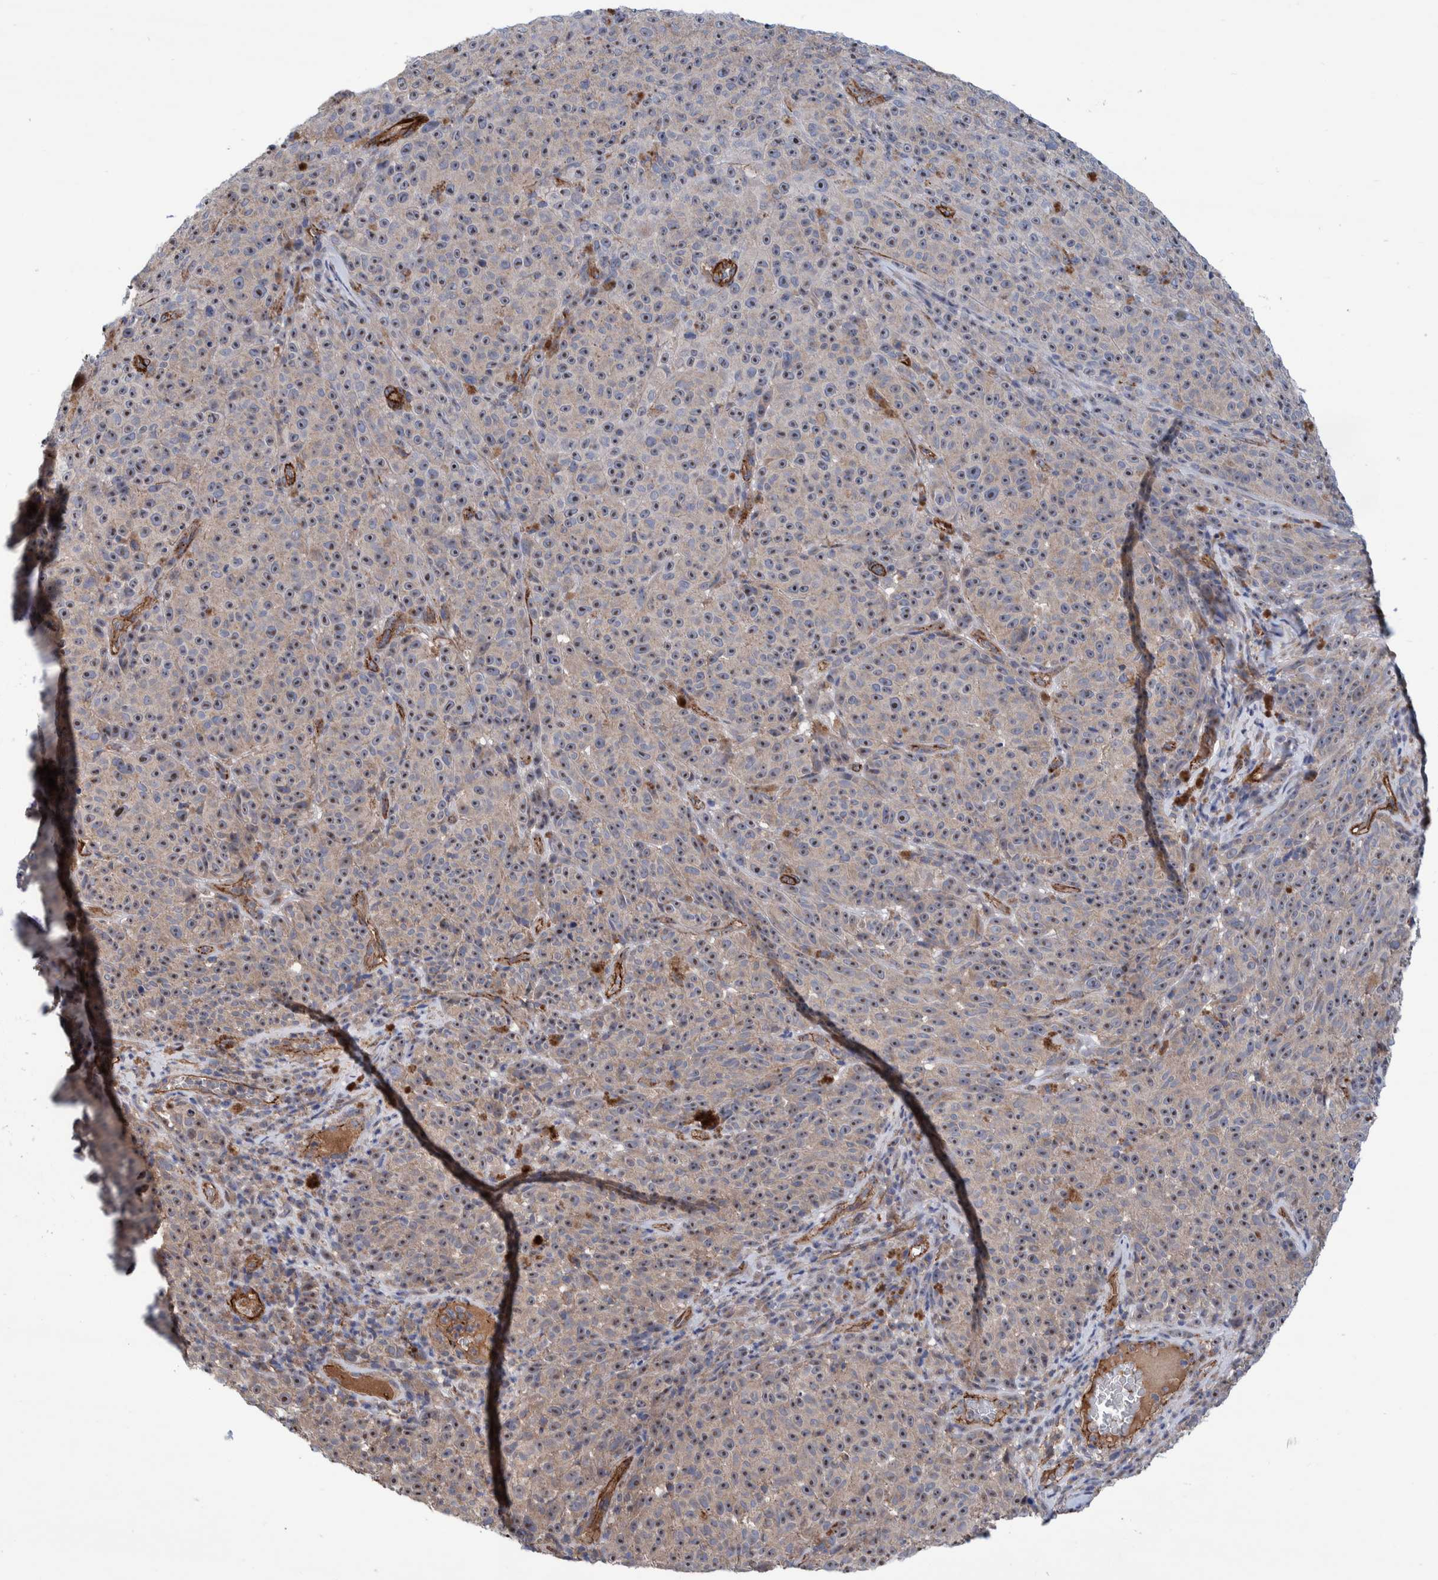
{"staining": {"intensity": "moderate", "quantity": ">75%", "location": "cytoplasmic/membranous,nuclear"}, "tissue": "melanoma", "cell_type": "Tumor cells", "image_type": "cancer", "snomed": [{"axis": "morphology", "description": "Malignant melanoma, NOS"}, {"axis": "topography", "description": "Skin"}], "caption": "Immunohistochemistry (IHC) photomicrograph of malignant melanoma stained for a protein (brown), which demonstrates medium levels of moderate cytoplasmic/membranous and nuclear positivity in approximately >75% of tumor cells.", "gene": "SLC25A10", "patient": {"sex": "female", "age": 82}}